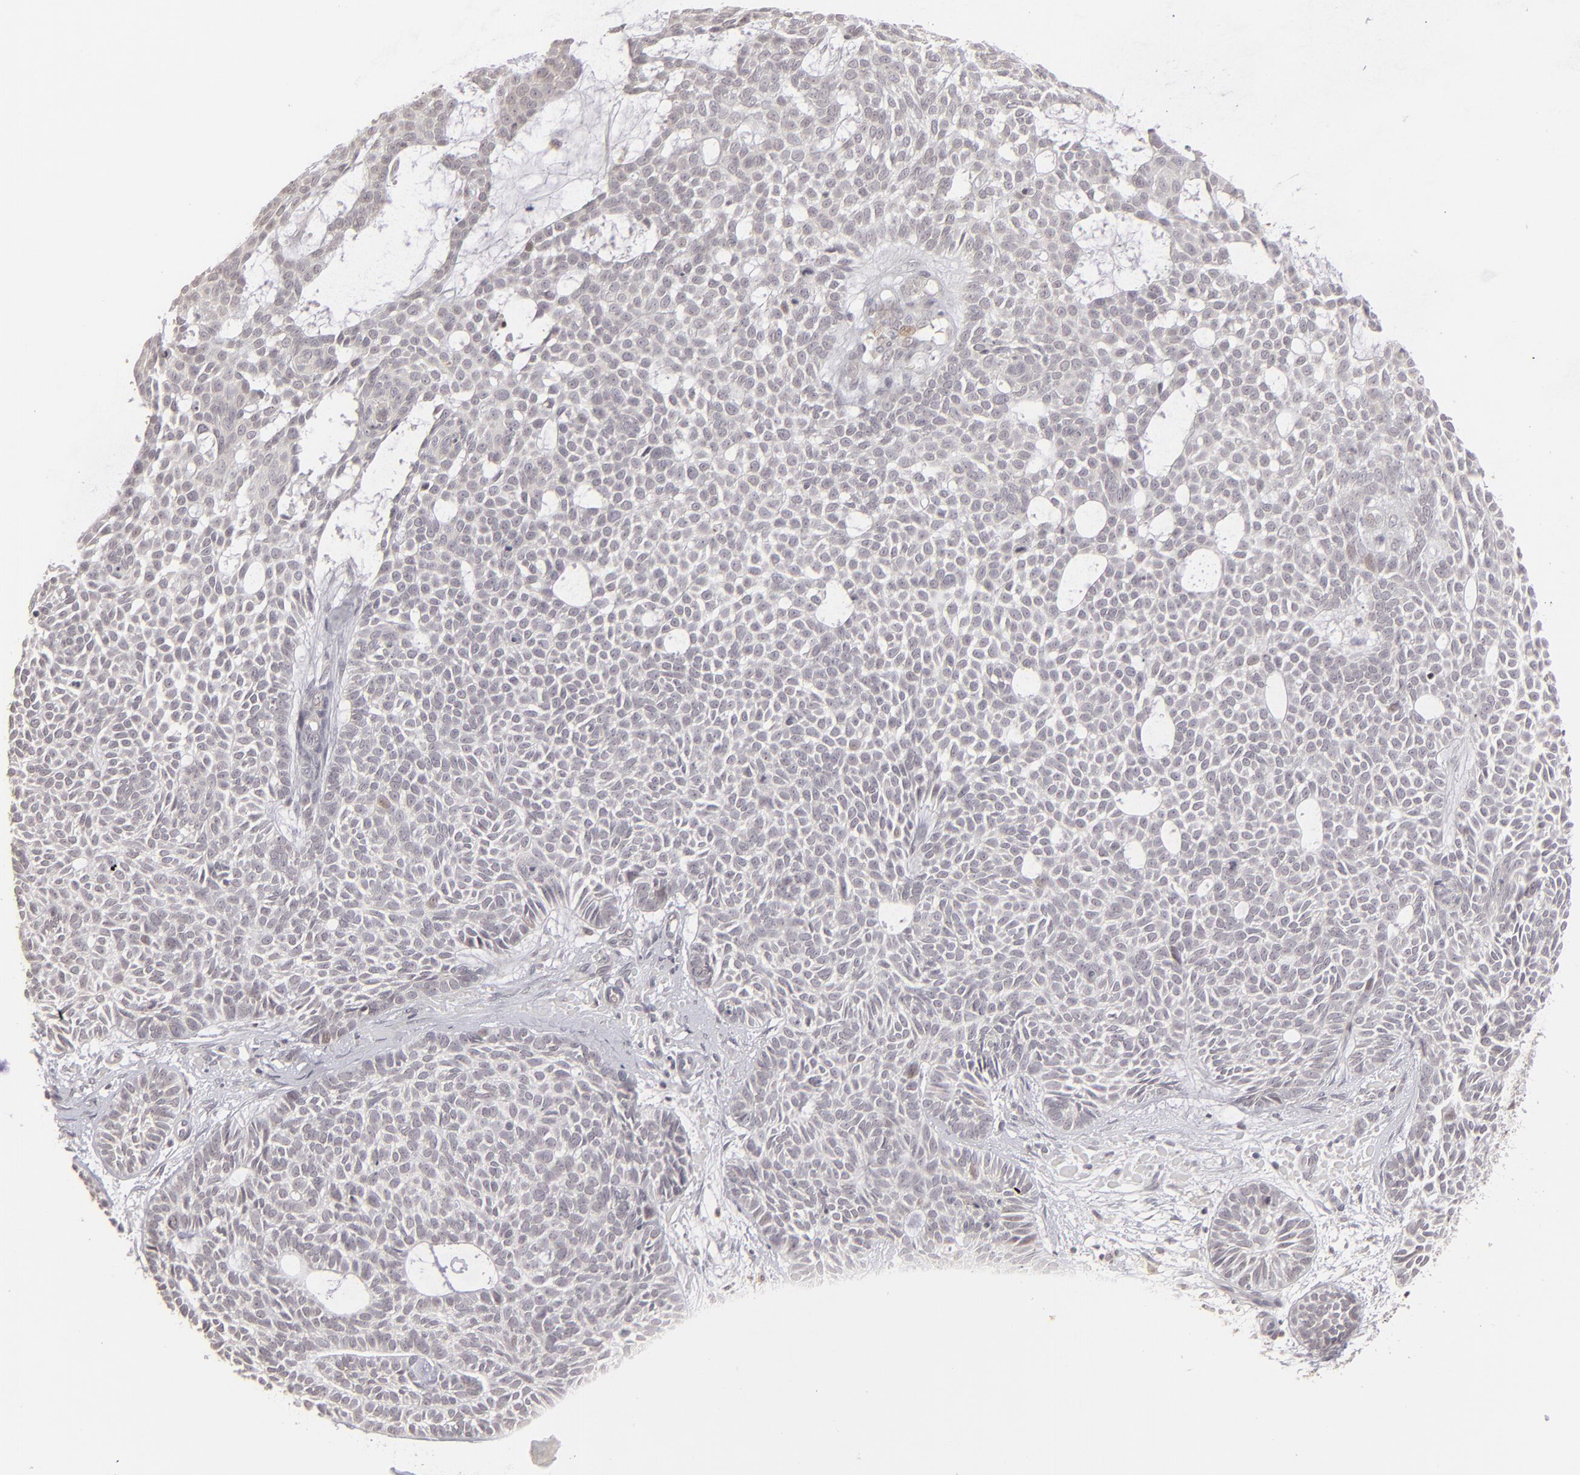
{"staining": {"intensity": "negative", "quantity": "none", "location": "none"}, "tissue": "skin cancer", "cell_type": "Tumor cells", "image_type": "cancer", "snomed": [{"axis": "morphology", "description": "Basal cell carcinoma"}, {"axis": "topography", "description": "Skin"}], "caption": "This is an immunohistochemistry photomicrograph of basal cell carcinoma (skin). There is no positivity in tumor cells.", "gene": "CLDN2", "patient": {"sex": "male", "age": 75}}